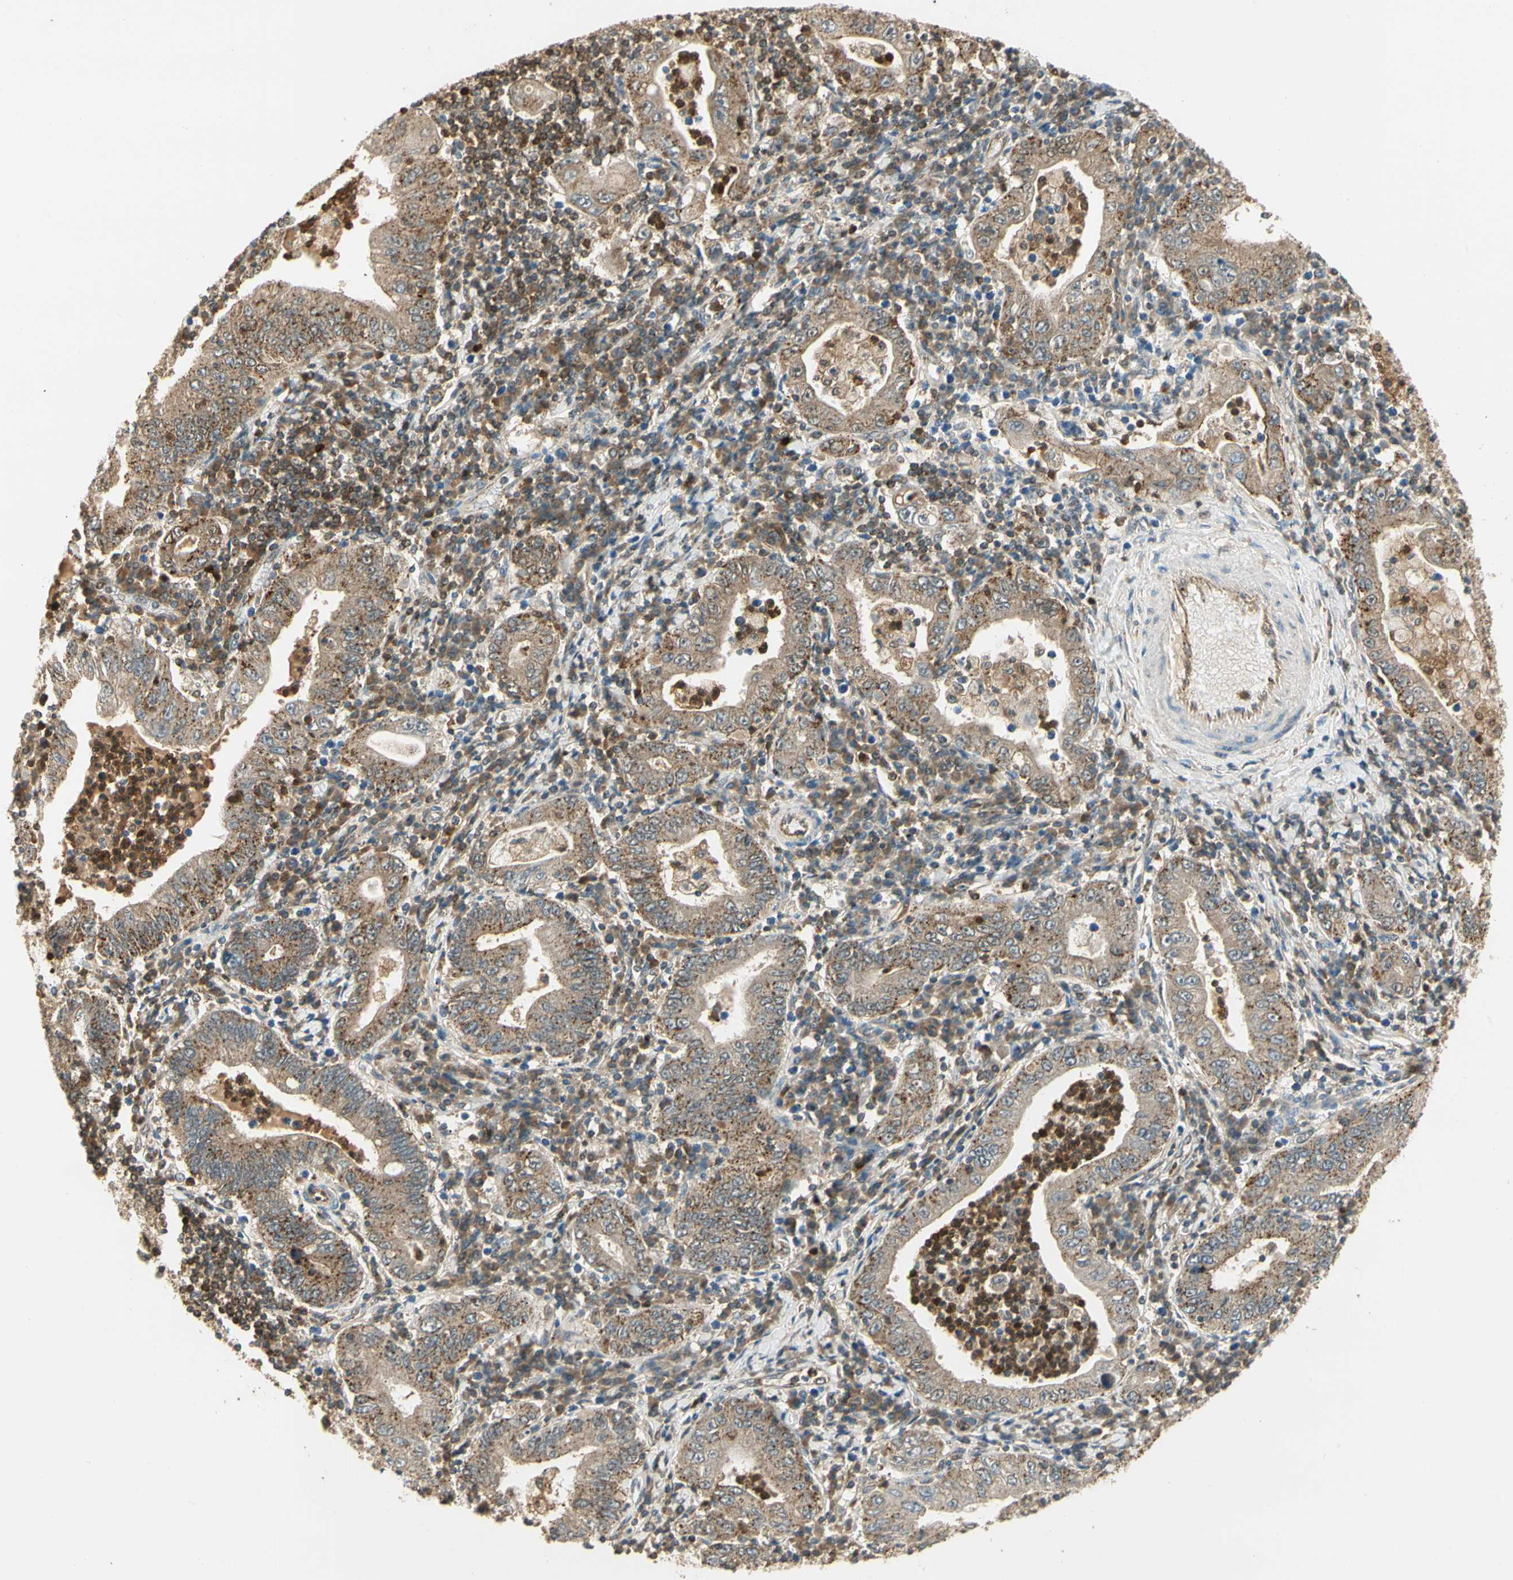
{"staining": {"intensity": "moderate", "quantity": ">75%", "location": "cytoplasmic/membranous"}, "tissue": "stomach cancer", "cell_type": "Tumor cells", "image_type": "cancer", "snomed": [{"axis": "morphology", "description": "Normal tissue, NOS"}, {"axis": "morphology", "description": "Adenocarcinoma, NOS"}, {"axis": "topography", "description": "Esophagus"}, {"axis": "topography", "description": "Stomach, upper"}, {"axis": "topography", "description": "Peripheral nerve tissue"}], "caption": "Protein expression analysis of stomach adenocarcinoma displays moderate cytoplasmic/membranous positivity in about >75% of tumor cells. (brown staining indicates protein expression, while blue staining denotes nuclei).", "gene": "LTA4H", "patient": {"sex": "male", "age": 62}}